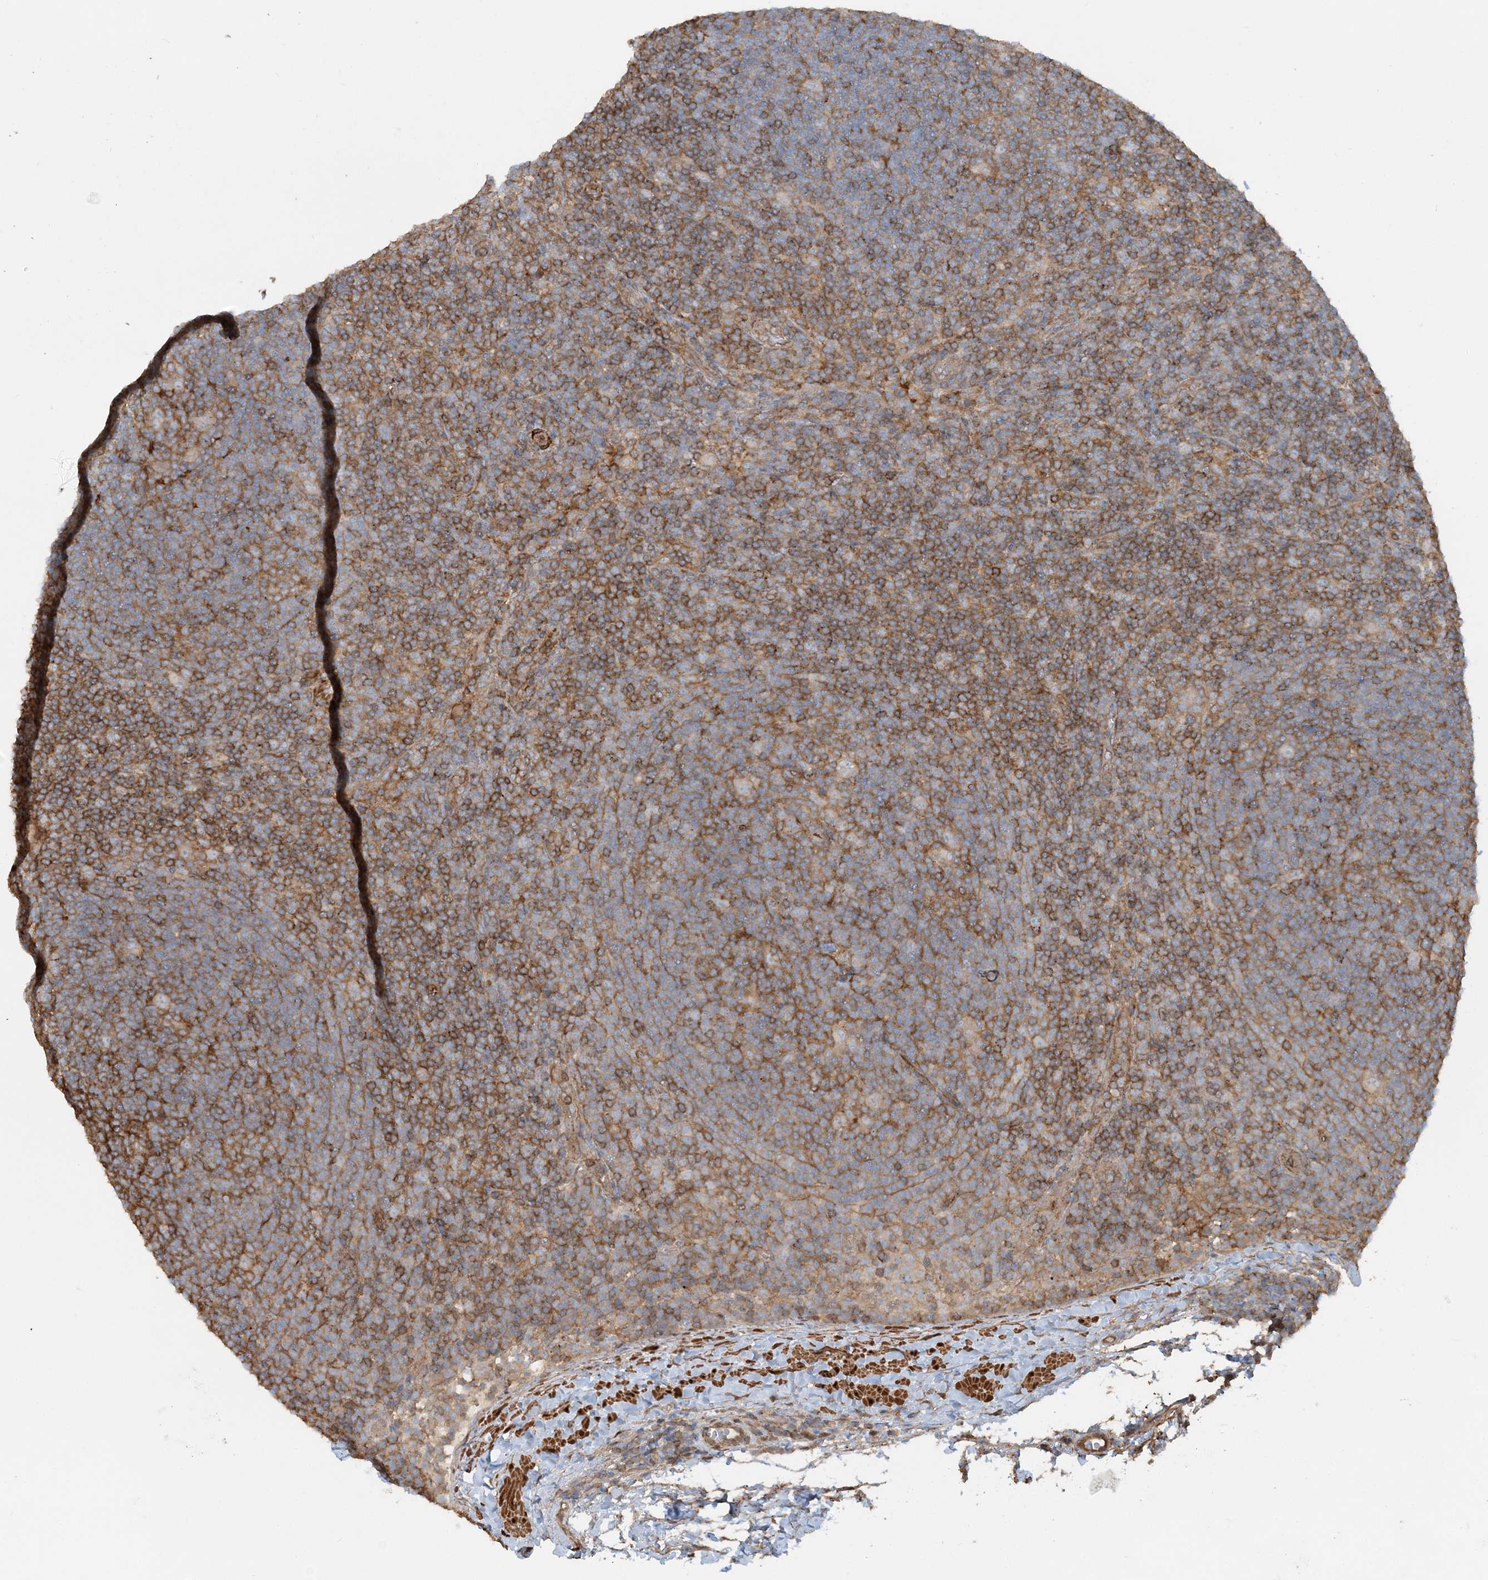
{"staining": {"intensity": "negative", "quantity": "none", "location": "none"}, "tissue": "lymphoma", "cell_type": "Tumor cells", "image_type": "cancer", "snomed": [{"axis": "morphology", "description": "Hodgkin's disease, NOS"}, {"axis": "topography", "description": "Lymph node"}], "caption": "Human Hodgkin's disease stained for a protein using IHC displays no expression in tumor cells.", "gene": "DSTN", "patient": {"sex": "female", "age": 57}}